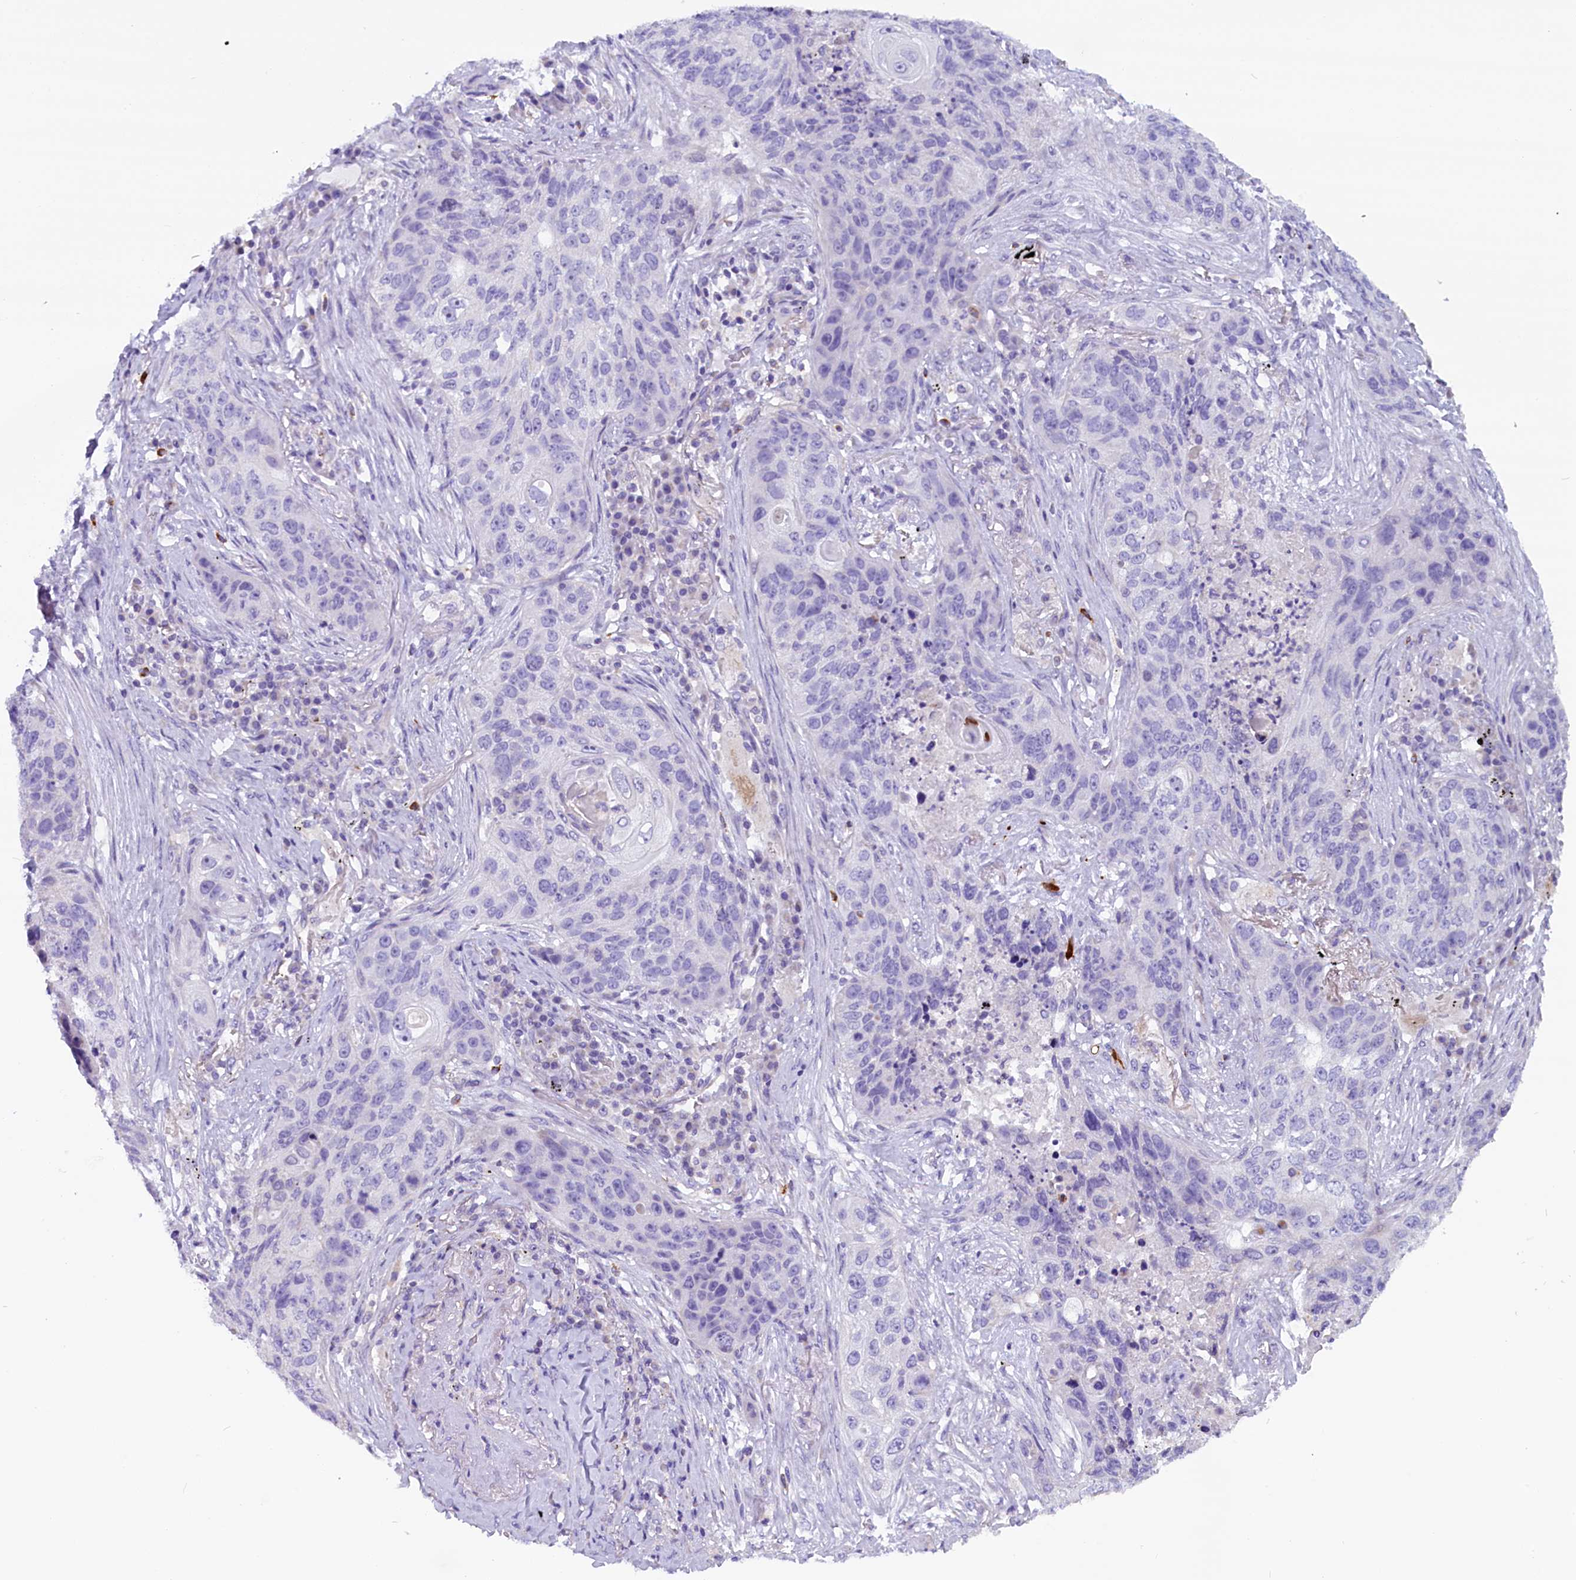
{"staining": {"intensity": "negative", "quantity": "none", "location": "none"}, "tissue": "lung cancer", "cell_type": "Tumor cells", "image_type": "cancer", "snomed": [{"axis": "morphology", "description": "Squamous cell carcinoma, NOS"}, {"axis": "topography", "description": "Lung"}], "caption": "Immunohistochemistry (IHC) of lung cancer (squamous cell carcinoma) reveals no staining in tumor cells.", "gene": "RTTN", "patient": {"sex": "female", "age": 63}}